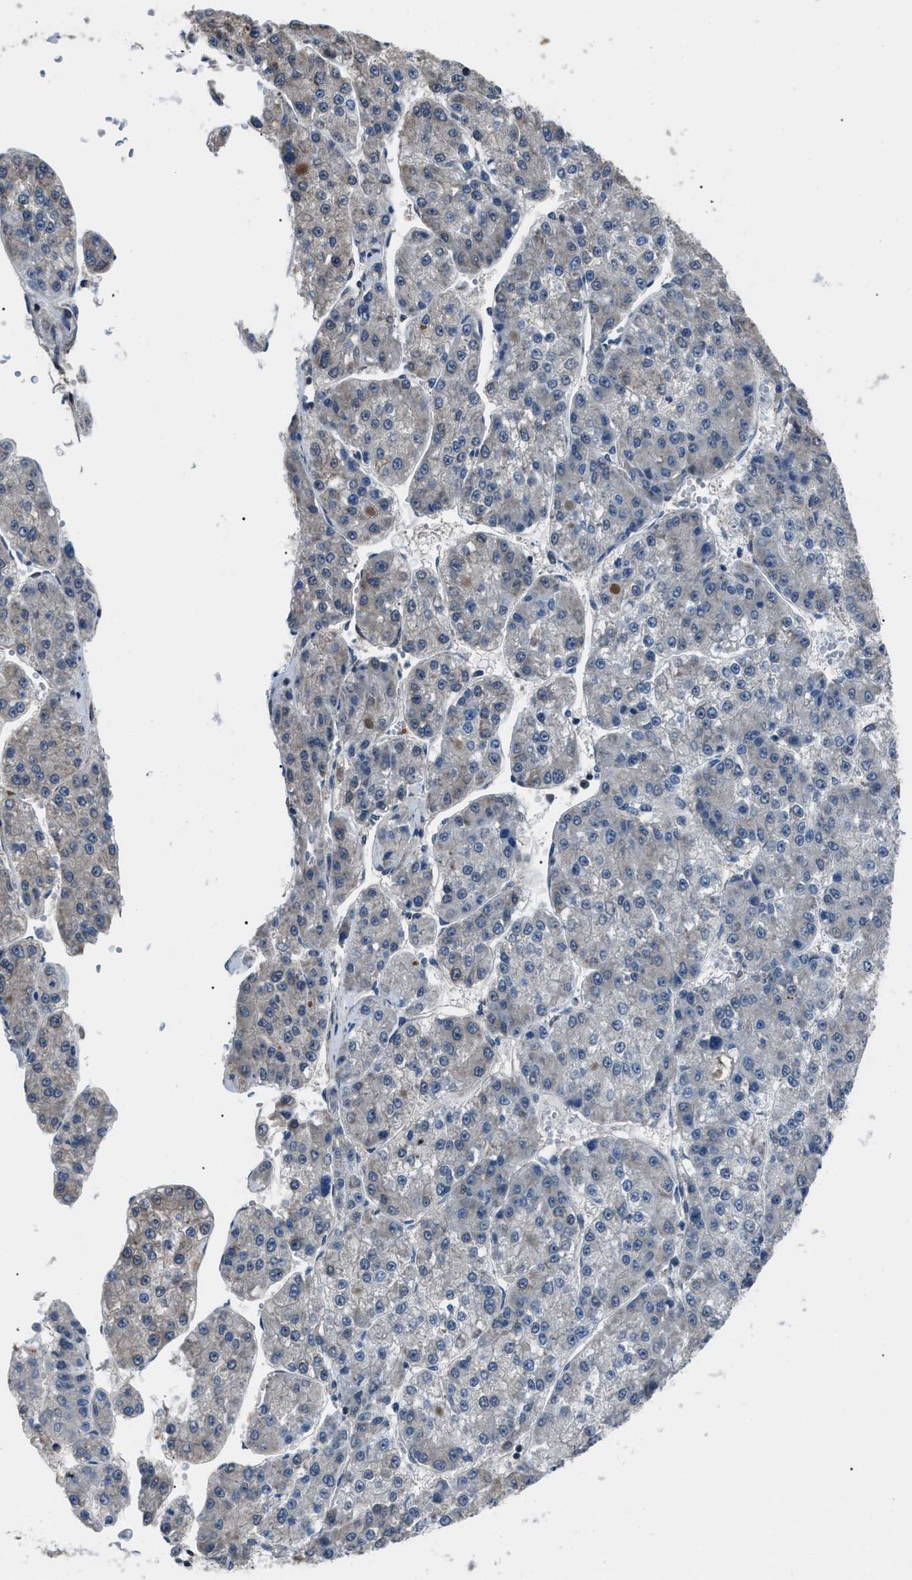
{"staining": {"intensity": "negative", "quantity": "none", "location": "none"}, "tissue": "liver cancer", "cell_type": "Tumor cells", "image_type": "cancer", "snomed": [{"axis": "morphology", "description": "Carcinoma, Hepatocellular, NOS"}, {"axis": "topography", "description": "Liver"}], "caption": "High power microscopy photomicrograph of an immunohistochemistry (IHC) photomicrograph of liver cancer, revealing no significant expression in tumor cells.", "gene": "PDCD5", "patient": {"sex": "female", "age": 73}}